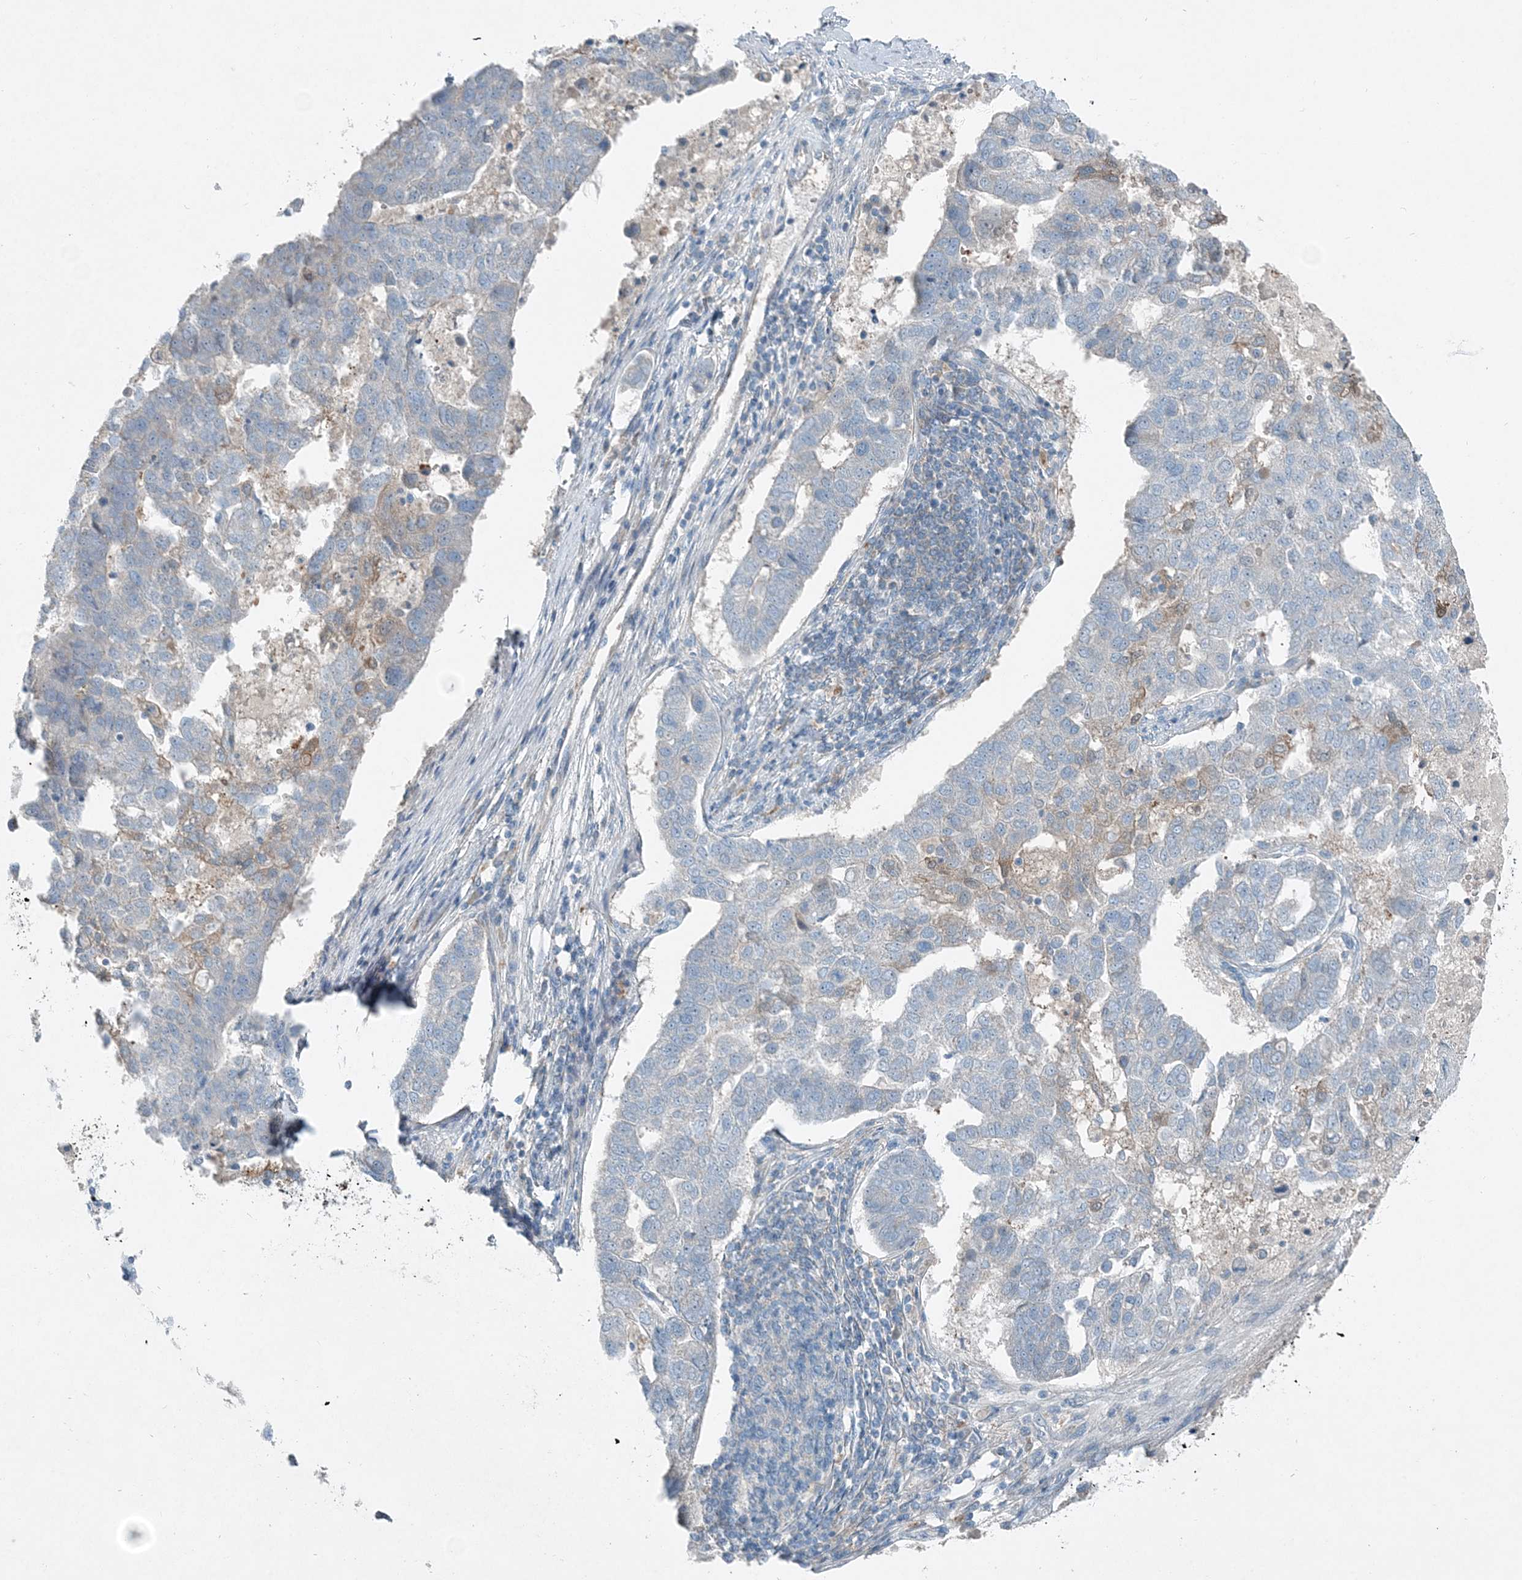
{"staining": {"intensity": "negative", "quantity": "none", "location": "none"}, "tissue": "pancreatic cancer", "cell_type": "Tumor cells", "image_type": "cancer", "snomed": [{"axis": "morphology", "description": "Adenocarcinoma, NOS"}, {"axis": "topography", "description": "Pancreas"}], "caption": "A high-resolution histopathology image shows IHC staining of adenocarcinoma (pancreatic), which reveals no significant positivity in tumor cells.", "gene": "ARMH1", "patient": {"sex": "female", "age": 61}}